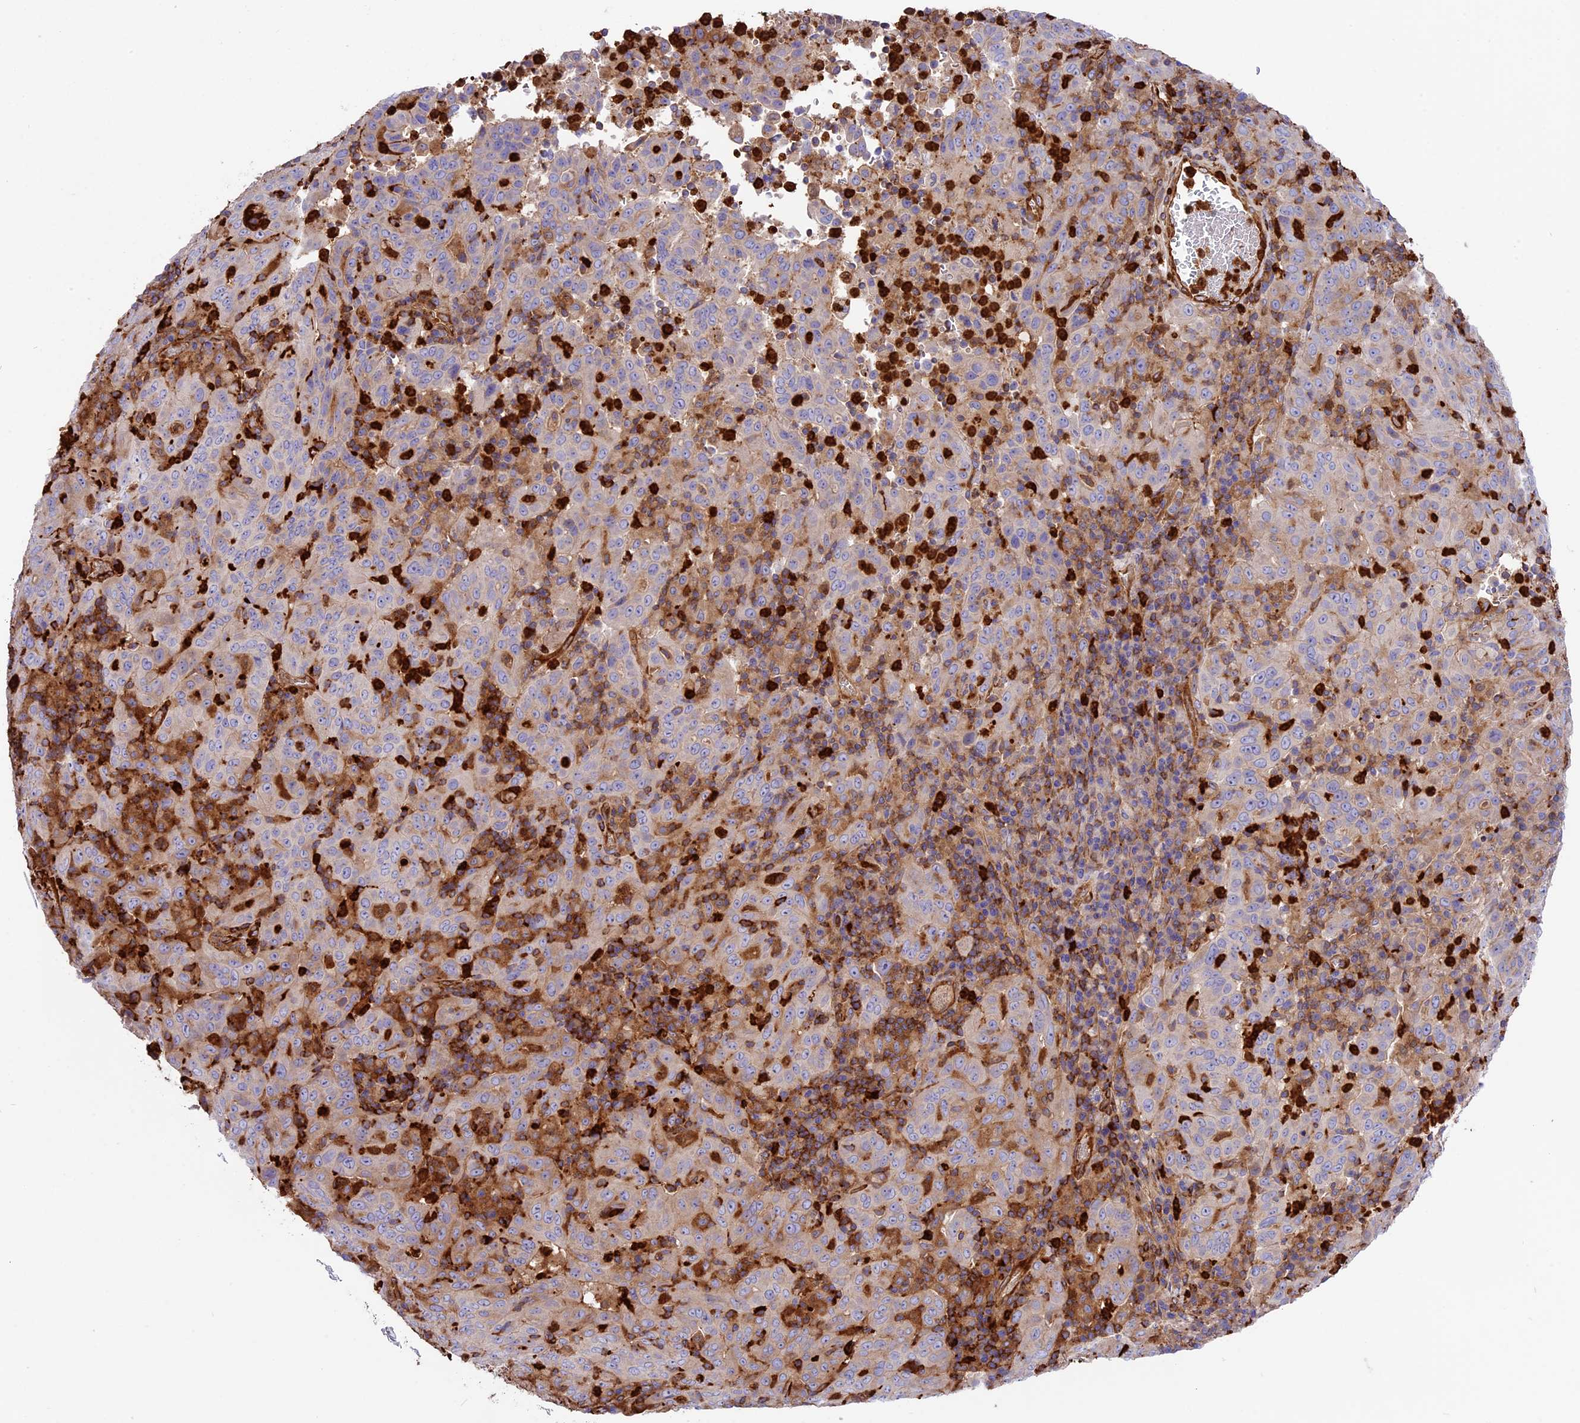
{"staining": {"intensity": "negative", "quantity": "none", "location": "none"}, "tissue": "pancreatic cancer", "cell_type": "Tumor cells", "image_type": "cancer", "snomed": [{"axis": "morphology", "description": "Adenocarcinoma, NOS"}, {"axis": "topography", "description": "Pancreas"}], "caption": "Tumor cells show no significant positivity in pancreatic cancer (adenocarcinoma). (DAB immunohistochemistry (IHC) with hematoxylin counter stain).", "gene": "CD99L2", "patient": {"sex": "male", "age": 63}}